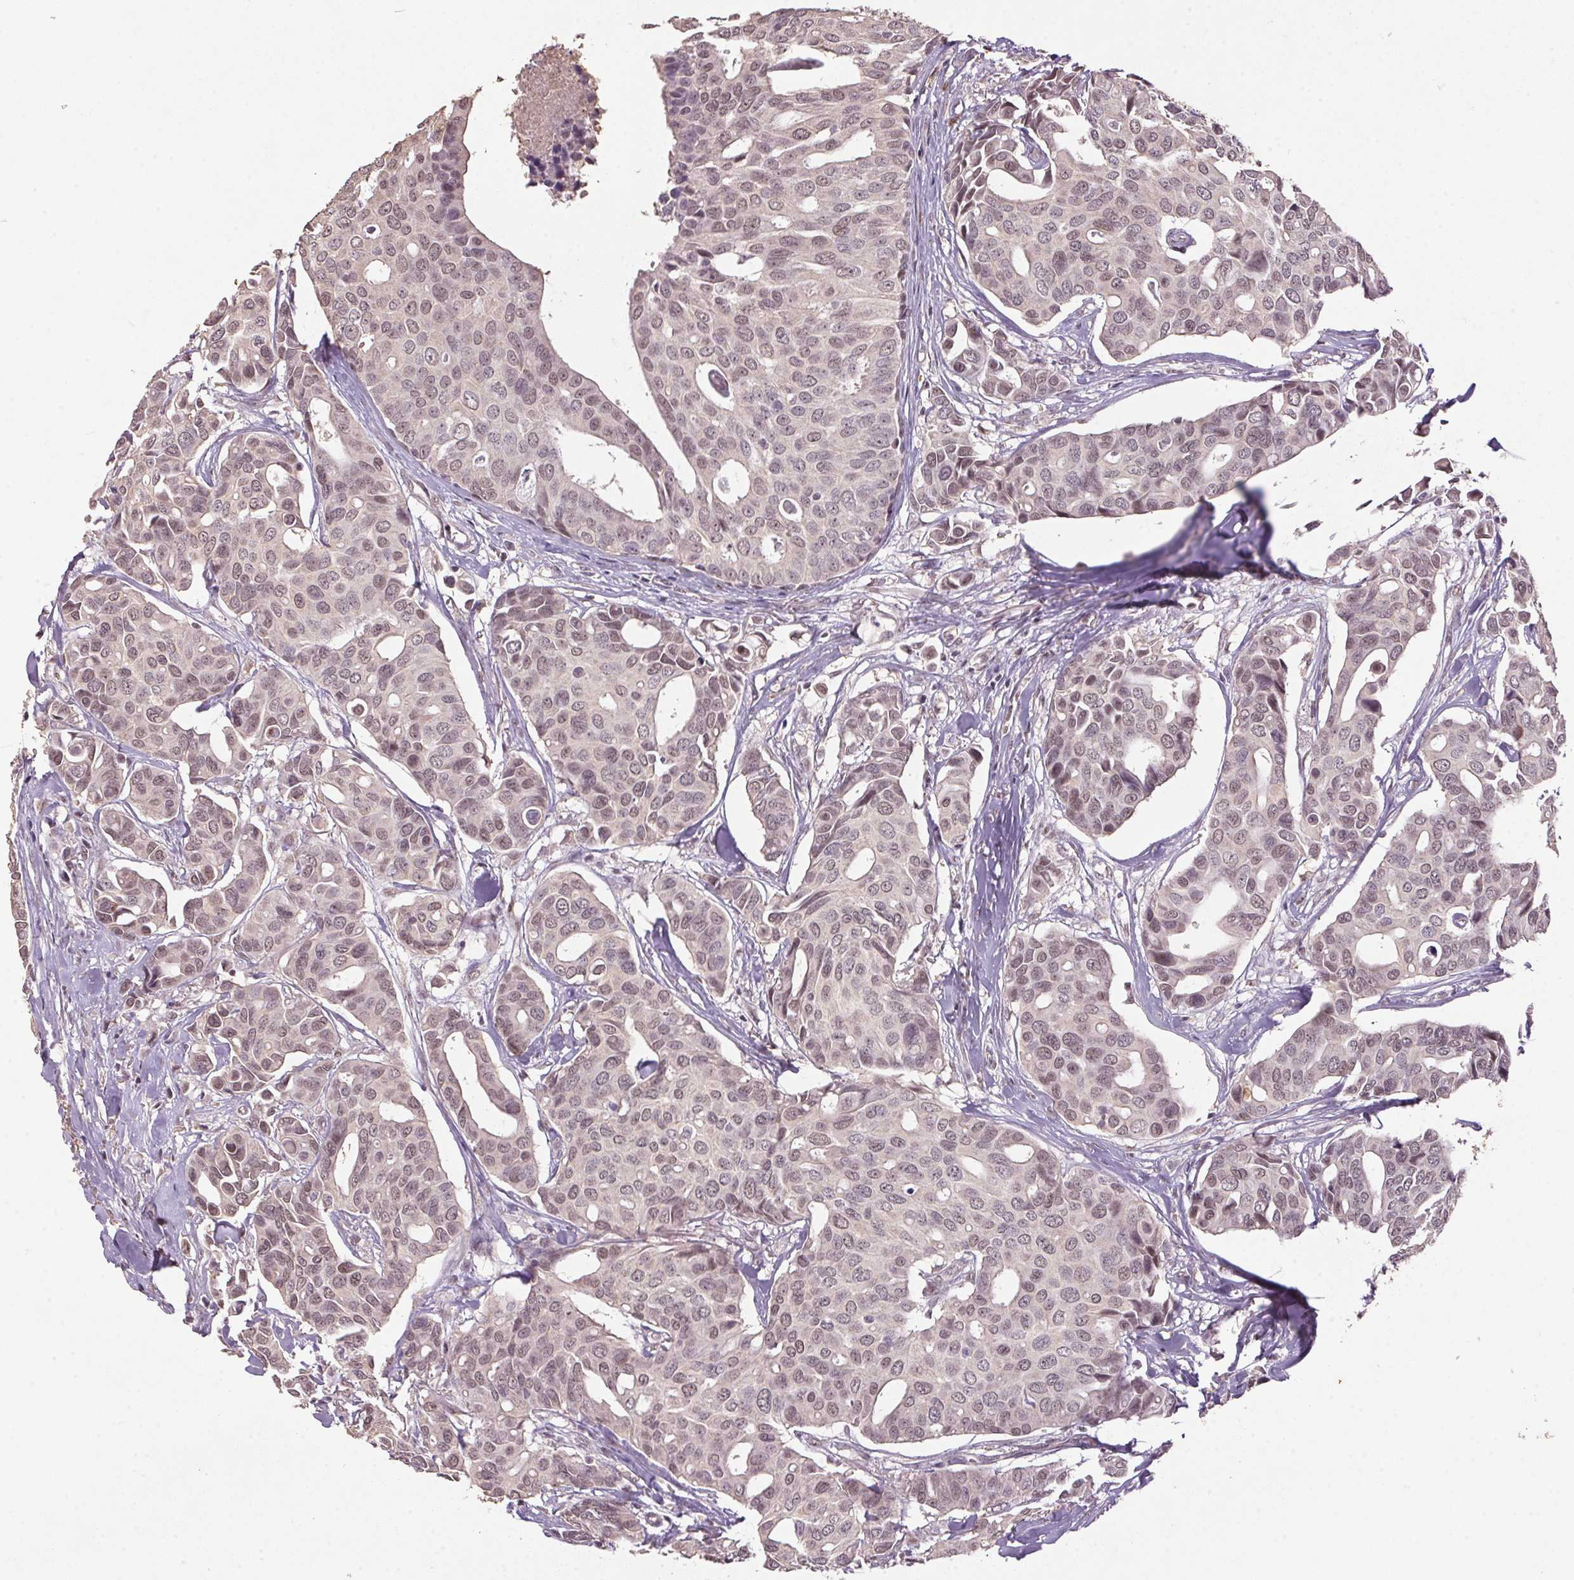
{"staining": {"intensity": "weak", "quantity": ">75%", "location": "nuclear"}, "tissue": "breast cancer", "cell_type": "Tumor cells", "image_type": "cancer", "snomed": [{"axis": "morphology", "description": "Duct carcinoma"}, {"axis": "topography", "description": "Breast"}], "caption": "This photomicrograph displays IHC staining of human intraductal carcinoma (breast), with low weak nuclear staining in approximately >75% of tumor cells.", "gene": "ZBTB4", "patient": {"sex": "female", "age": 54}}